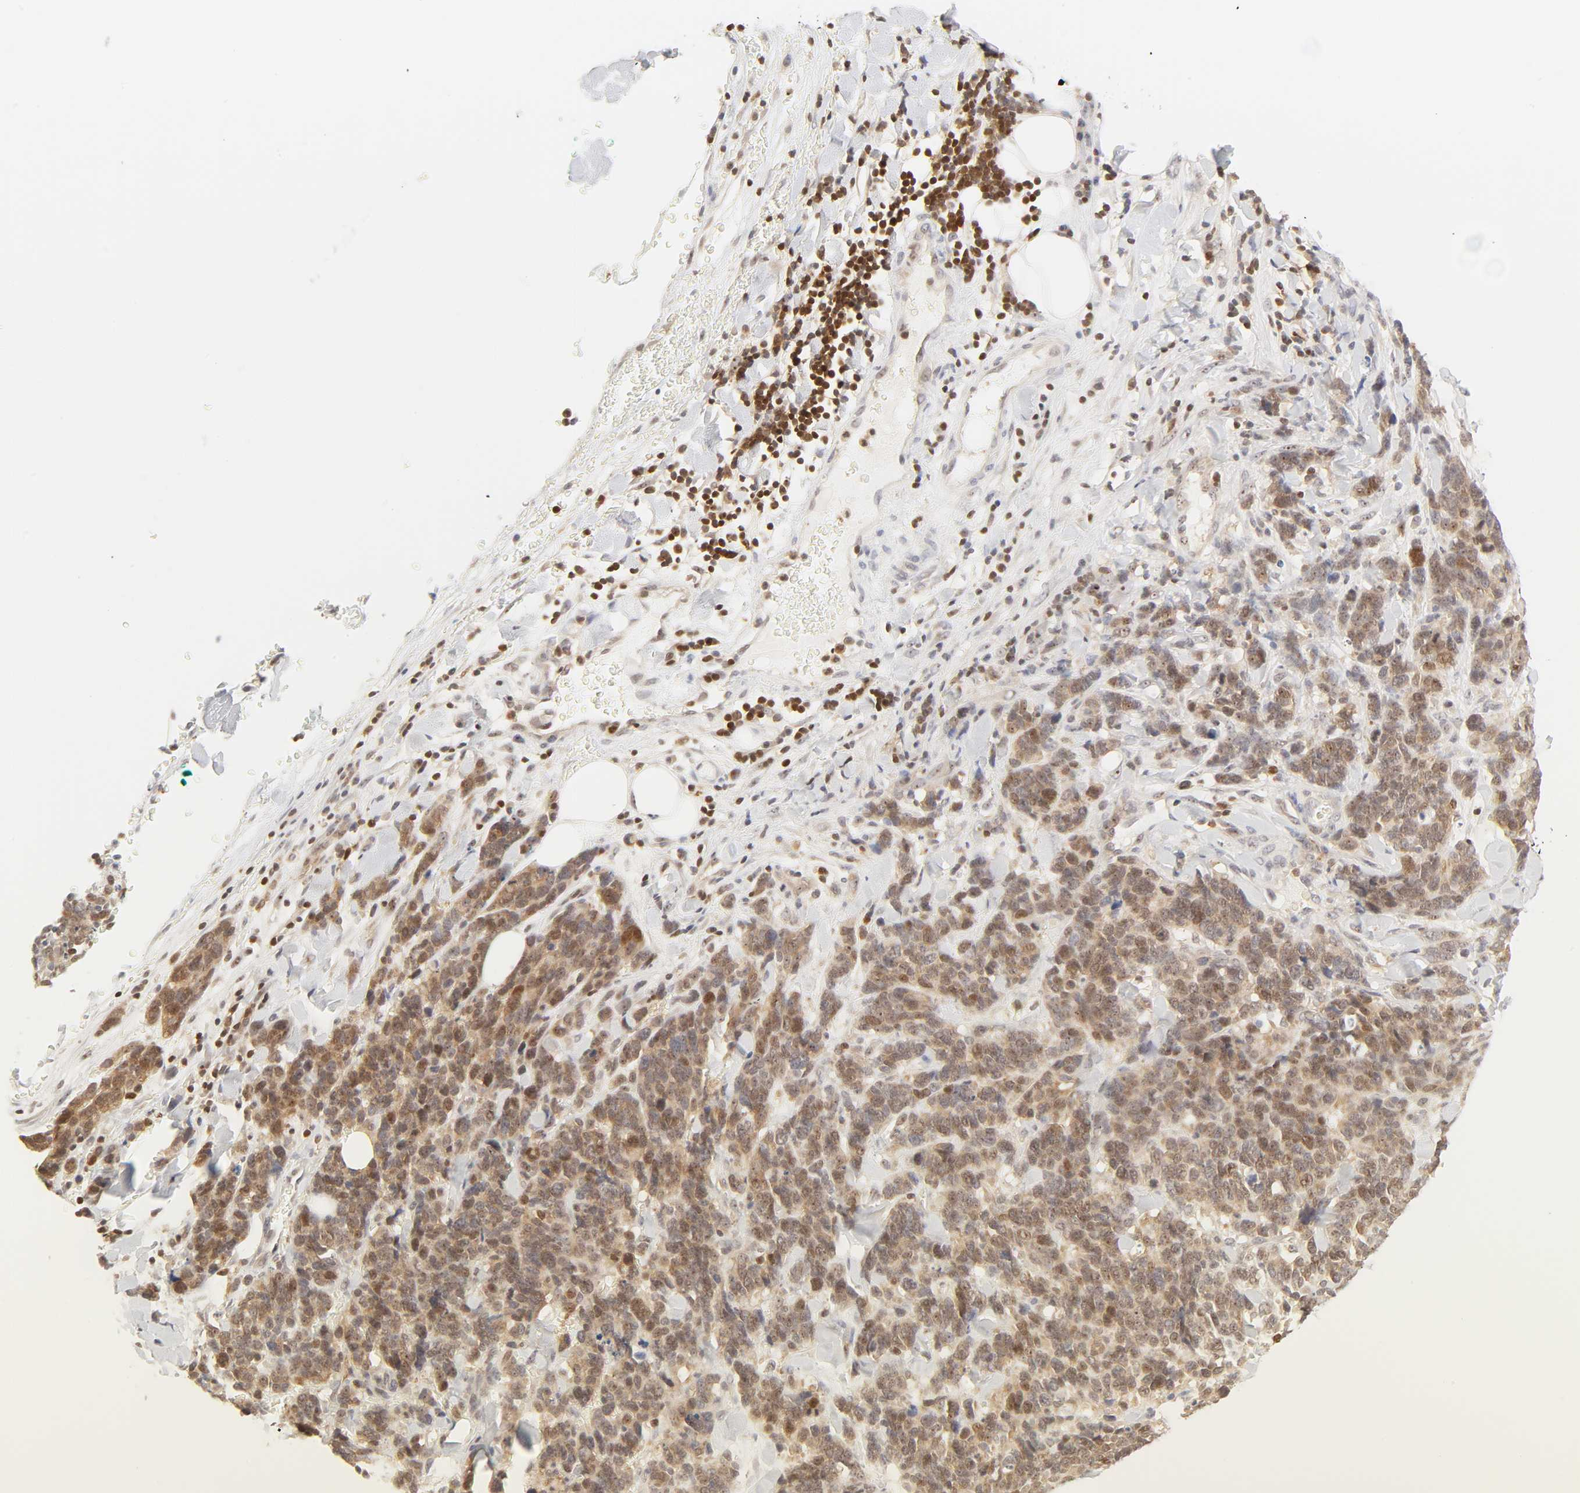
{"staining": {"intensity": "moderate", "quantity": ">75%", "location": "cytoplasmic/membranous"}, "tissue": "lung cancer", "cell_type": "Tumor cells", "image_type": "cancer", "snomed": [{"axis": "morphology", "description": "Neoplasm, malignant, NOS"}, {"axis": "topography", "description": "Lung"}], "caption": "Immunohistochemistry staining of lung neoplasm (malignant), which exhibits medium levels of moderate cytoplasmic/membranous expression in about >75% of tumor cells indicating moderate cytoplasmic/membranous protein expression. The staining was performed using DAB (3,3'-diaminobenzidine) (brown) for protein detection and nuclei were counterstained in hematoxylin (blue).", "gene": "KIF2A", "patient": {"sex": "female", "age": 58}}